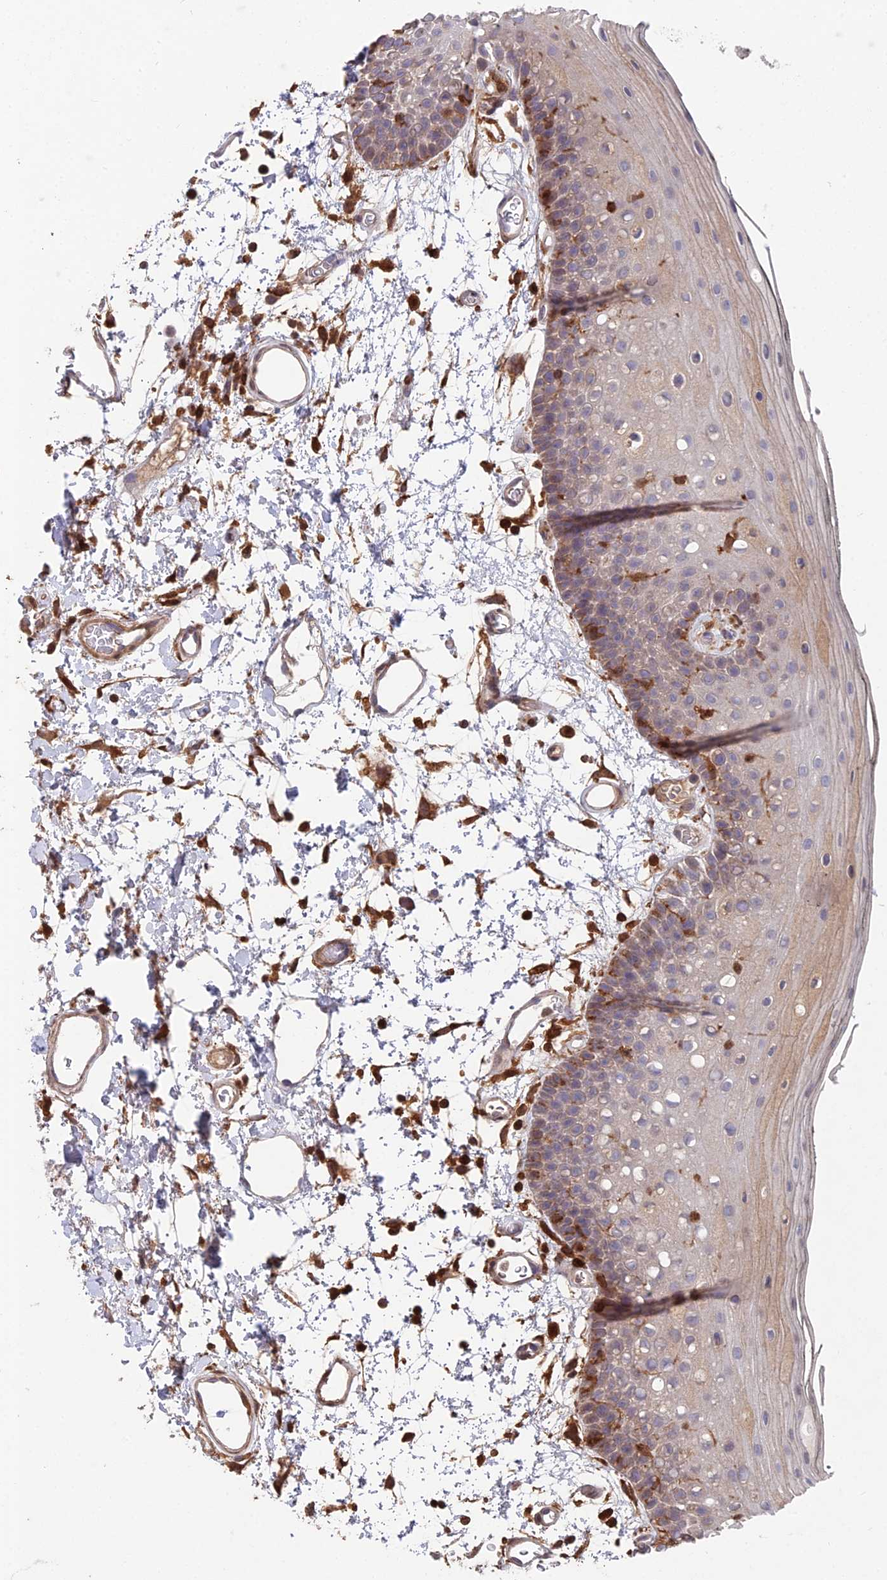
{"staining": {"intensity": "moderate", "quantity": "<25%", "location": "cytoplasmic/membranous"}, "tissue": "oral mucosa", "cell_type": "Squamous epithelial cells", "image_type": "normal", "snomed": [{"axis": "morphology", "description": "Normal tissue, NOS"}, {"axis": "topography", "description": "Oral tissue"}, {"axis": "topography", "description": "Tounge, NOS"}], "caption": "Immunohistochemical staining of normal human oral mucosa exhibits low levels of moderate cytoplasmic/membranous expression in about <25% of squamous epithelial cells.", "gene": "GALK2", "patient": {"sex": "female", "age": 81}}